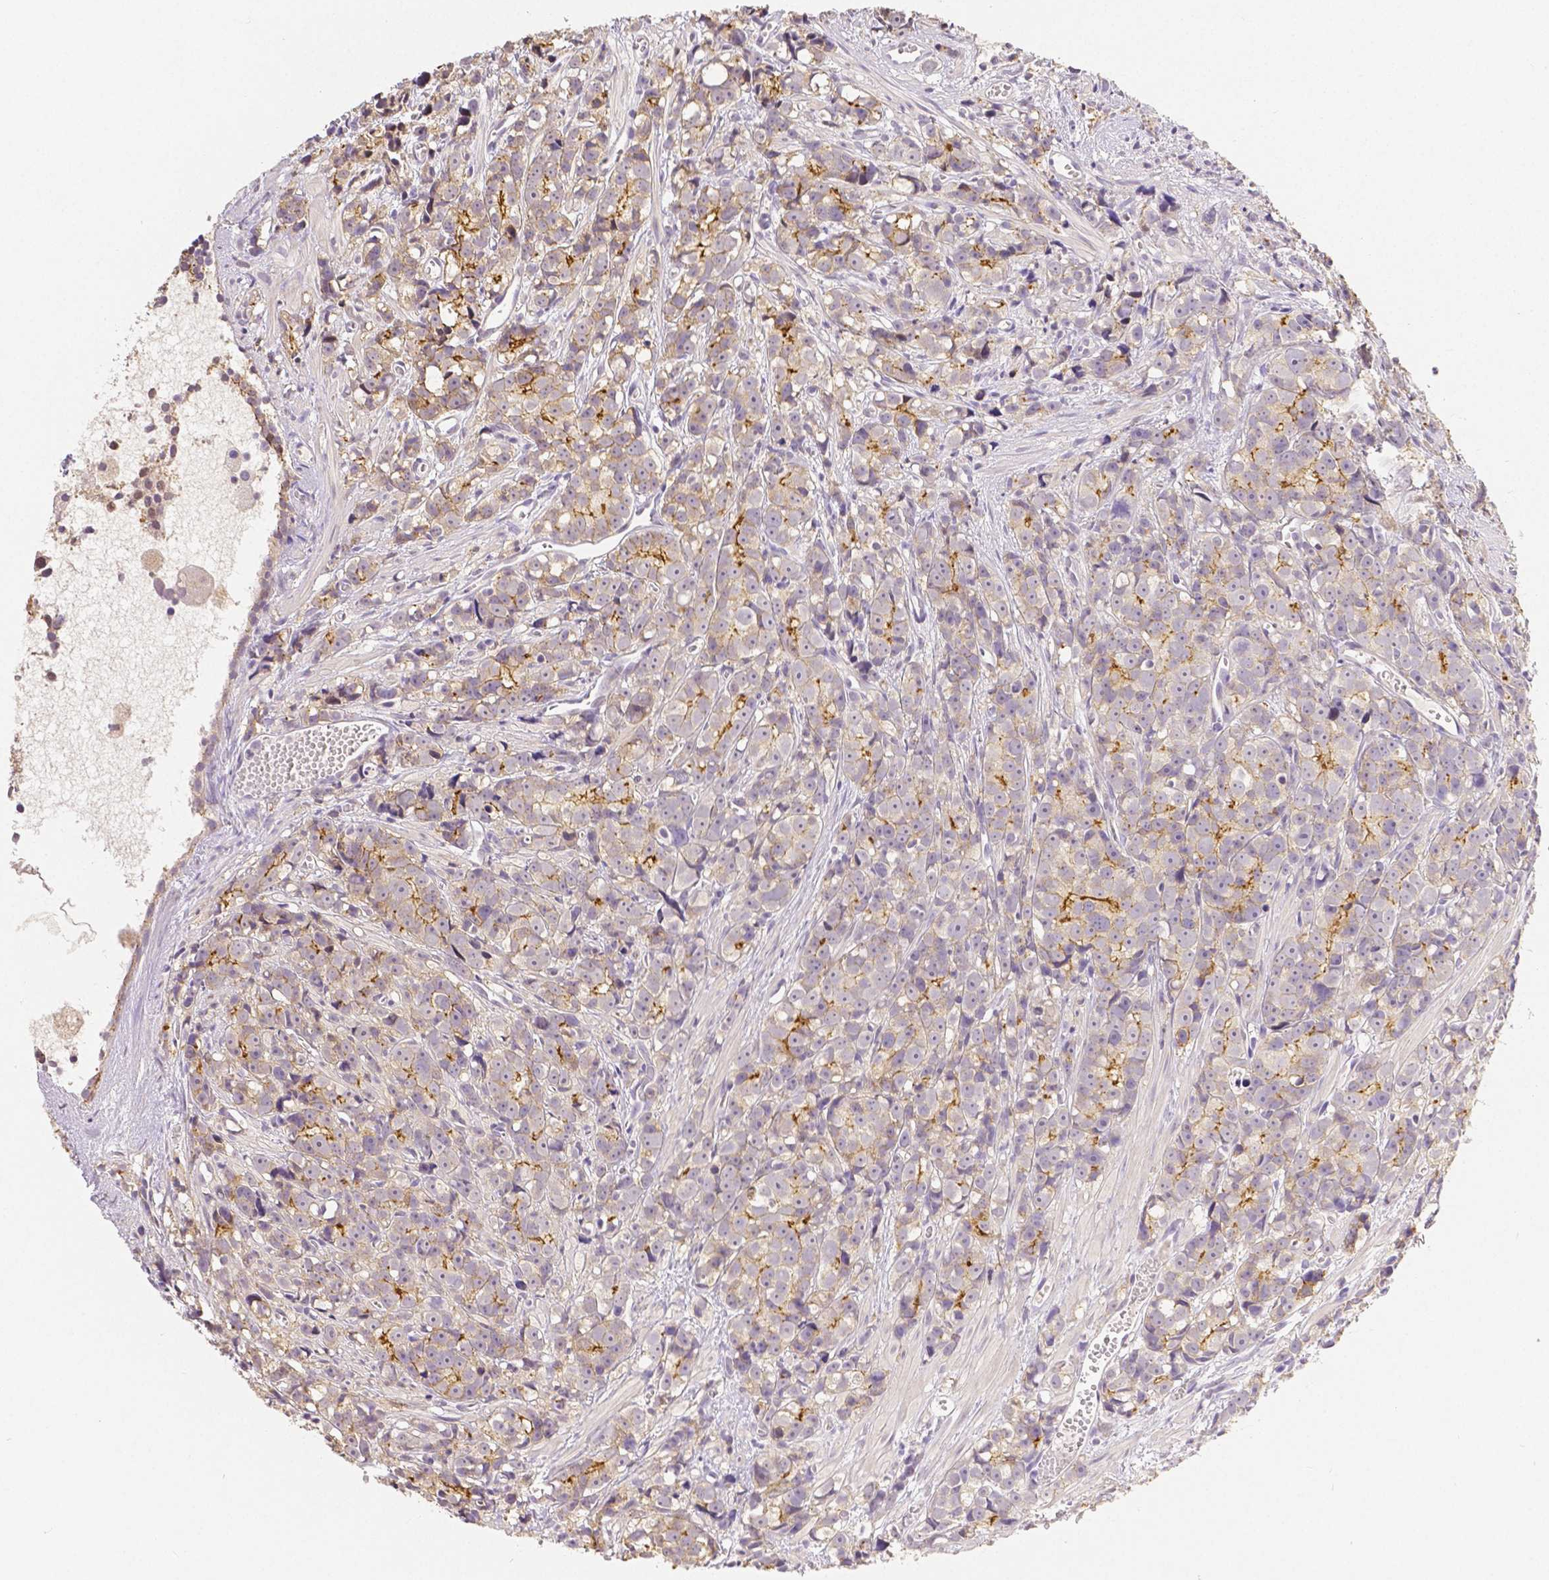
{"staining": {"intensity": "moderate", "quantity": "<25%", "location": "cytoplasmic/membranous"}, "tissue": "prostate cancer", "cell_type": "Tumor cells", "image_type": "cancer", "snomed": [{"axis": "morphology", "description": "Adenocarcinoma, High grade"}, {"axis": "topography", "description": "Prostate"}], "caption": "Adenocarcinoma (high-grade) (prostate) stained with DAB (3,3'-diaminobenzidine) immunohistochemistry (IHC) shows low levels of moderate cytoplasmic/membranous expression in about <25% of tumor cells.", "gene": "OCLN", "patient": {"sex": "male", "age": 77}}